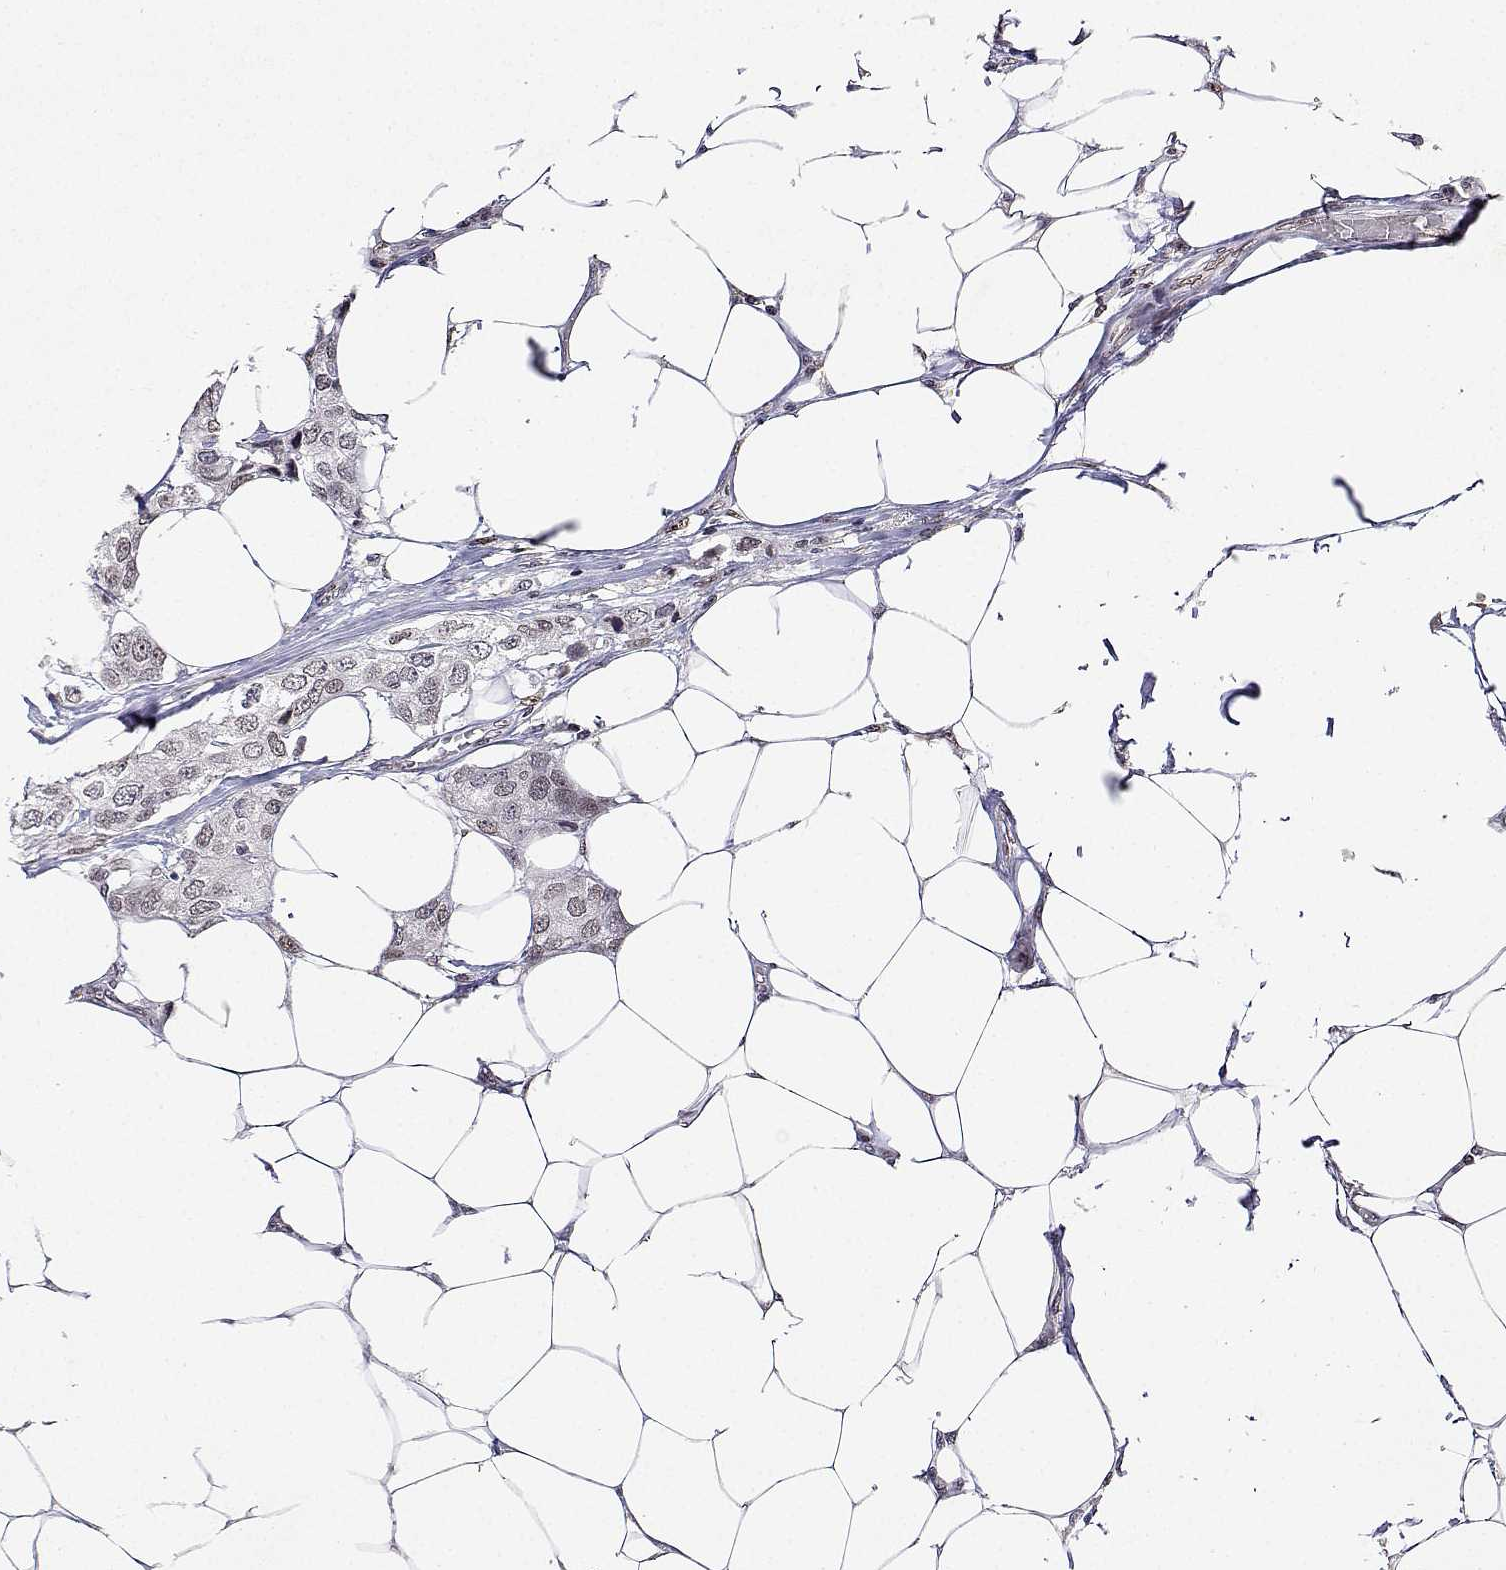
{"staining": {"intensity": "weak", "quantity": ">75%", "location": "nuclear"}, "tissue": "breast cancer", "cell_type": "Tumor cells", "image_type": "cancer", "snomed": [{"axis": "morphology", "description": "Duct carcinoma"}, {"axis": "topography", "description": "Breast"}], "caption": "High-magnification brightfield microscopy of infiltrating ductal carcinoma (breast) stained with DAB (3,3'-diaminobenzidine) (brown) and counterstained with hematoxylin (blue). tumor cells exhibit weak nuclear positivity is appreciated in about>75% of cells.", "gene": "XPC", "patient": {"sex": "female", "age": 80}}